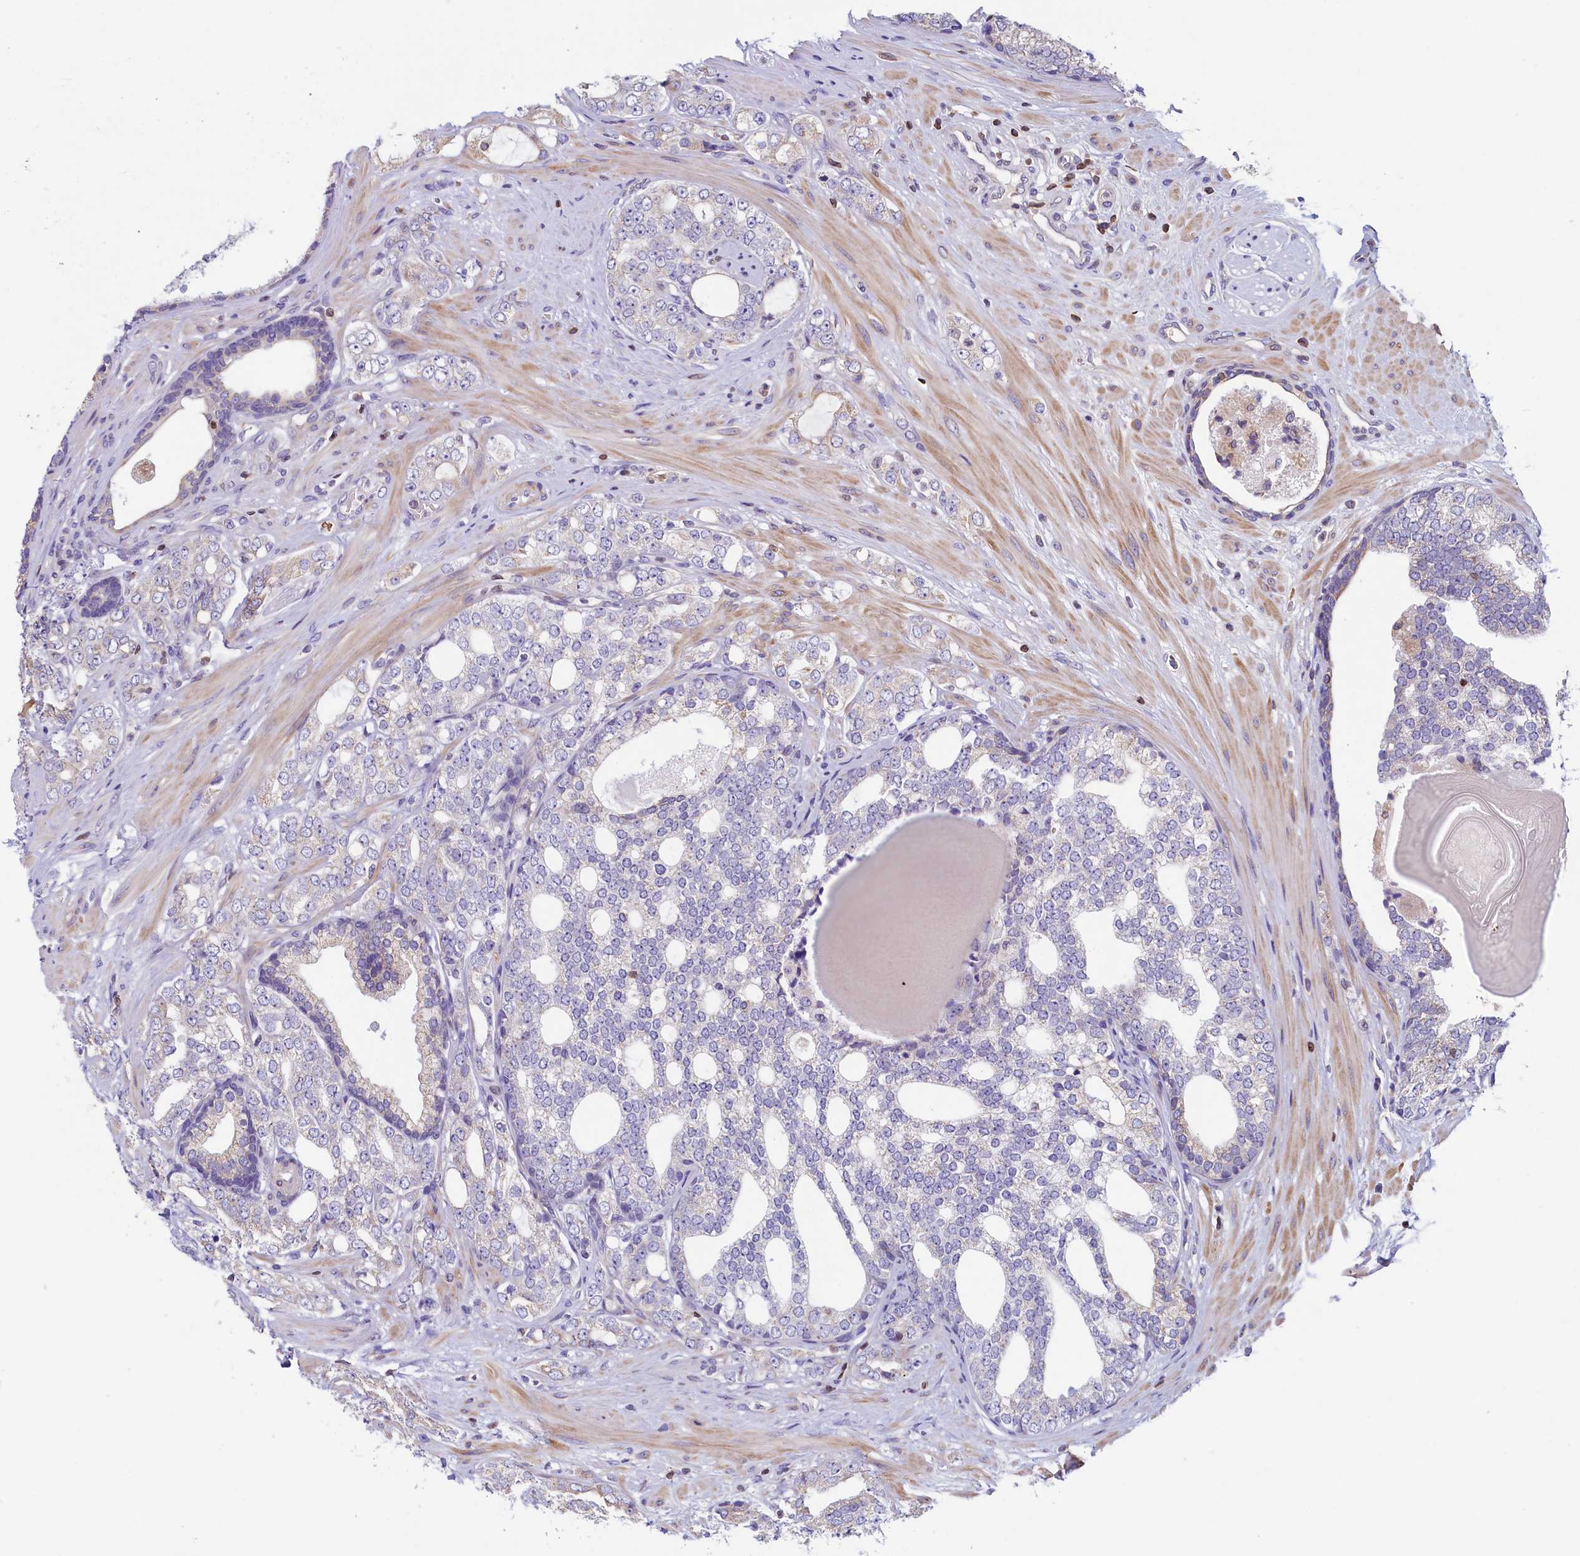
{"staining": {"intensity": "negative", "quantity": "none", "location": "none"}, "tissue": "prostate cancer", "cell_type": "Tumor cells", "image_type": "cancer", "snomed": [{"axis": "morphology", "description": "Adenocarcinoma, High grade"}, {"axis": "topography", "description": "Prostate"}], "caption": "A high-resolution histopathology image shows IHC staining of prostate cancer, which exhibits no significant staining in tumor cells.", "gene": "TRAF3IP3", "patient": {"sex": "male", "age": 64}}